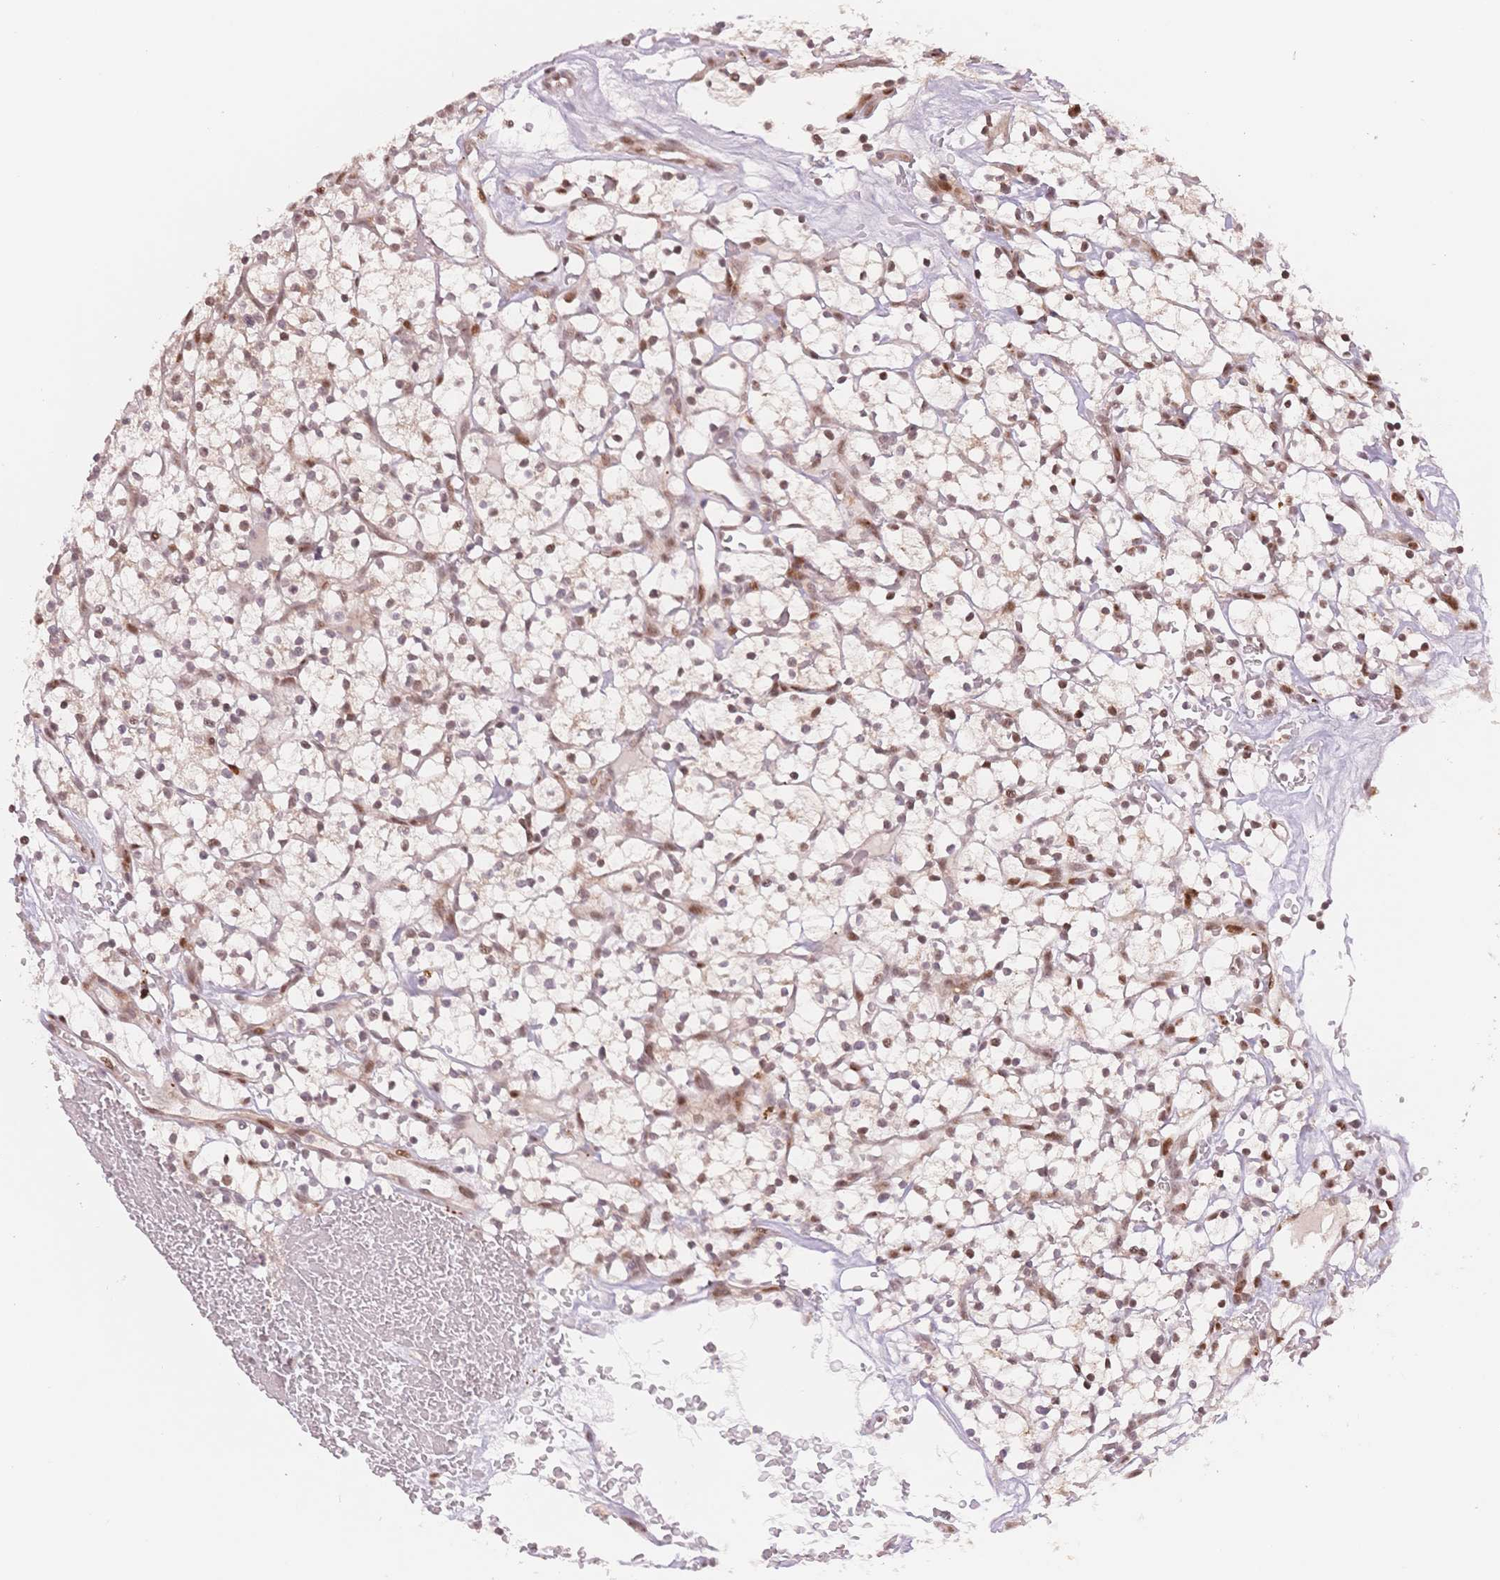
{"staining": {"intensity": "moderate", "quantity": ">75%", "location": "cytoplasmic/membranous,nuclear"}, "tissue": "renal cancer", "cell_type": "Tumor cells", "image_type": "cancer", "snomed": [{"axis": "morphology", "description": "Adenocarcinoma, NOS"}, {"axis": "topography", "description": "Kidney"}], "caption": "DAB (3,3'-diaminobenzidine) immunohistochemical staining of human adenocarcinoma (renal) reveals moderate cytoplasmic/membranous and nuclear protein expression in about >75% of tumor cells.", "gene": "STK39", "patient": {"sex": "female", "age": 64}}